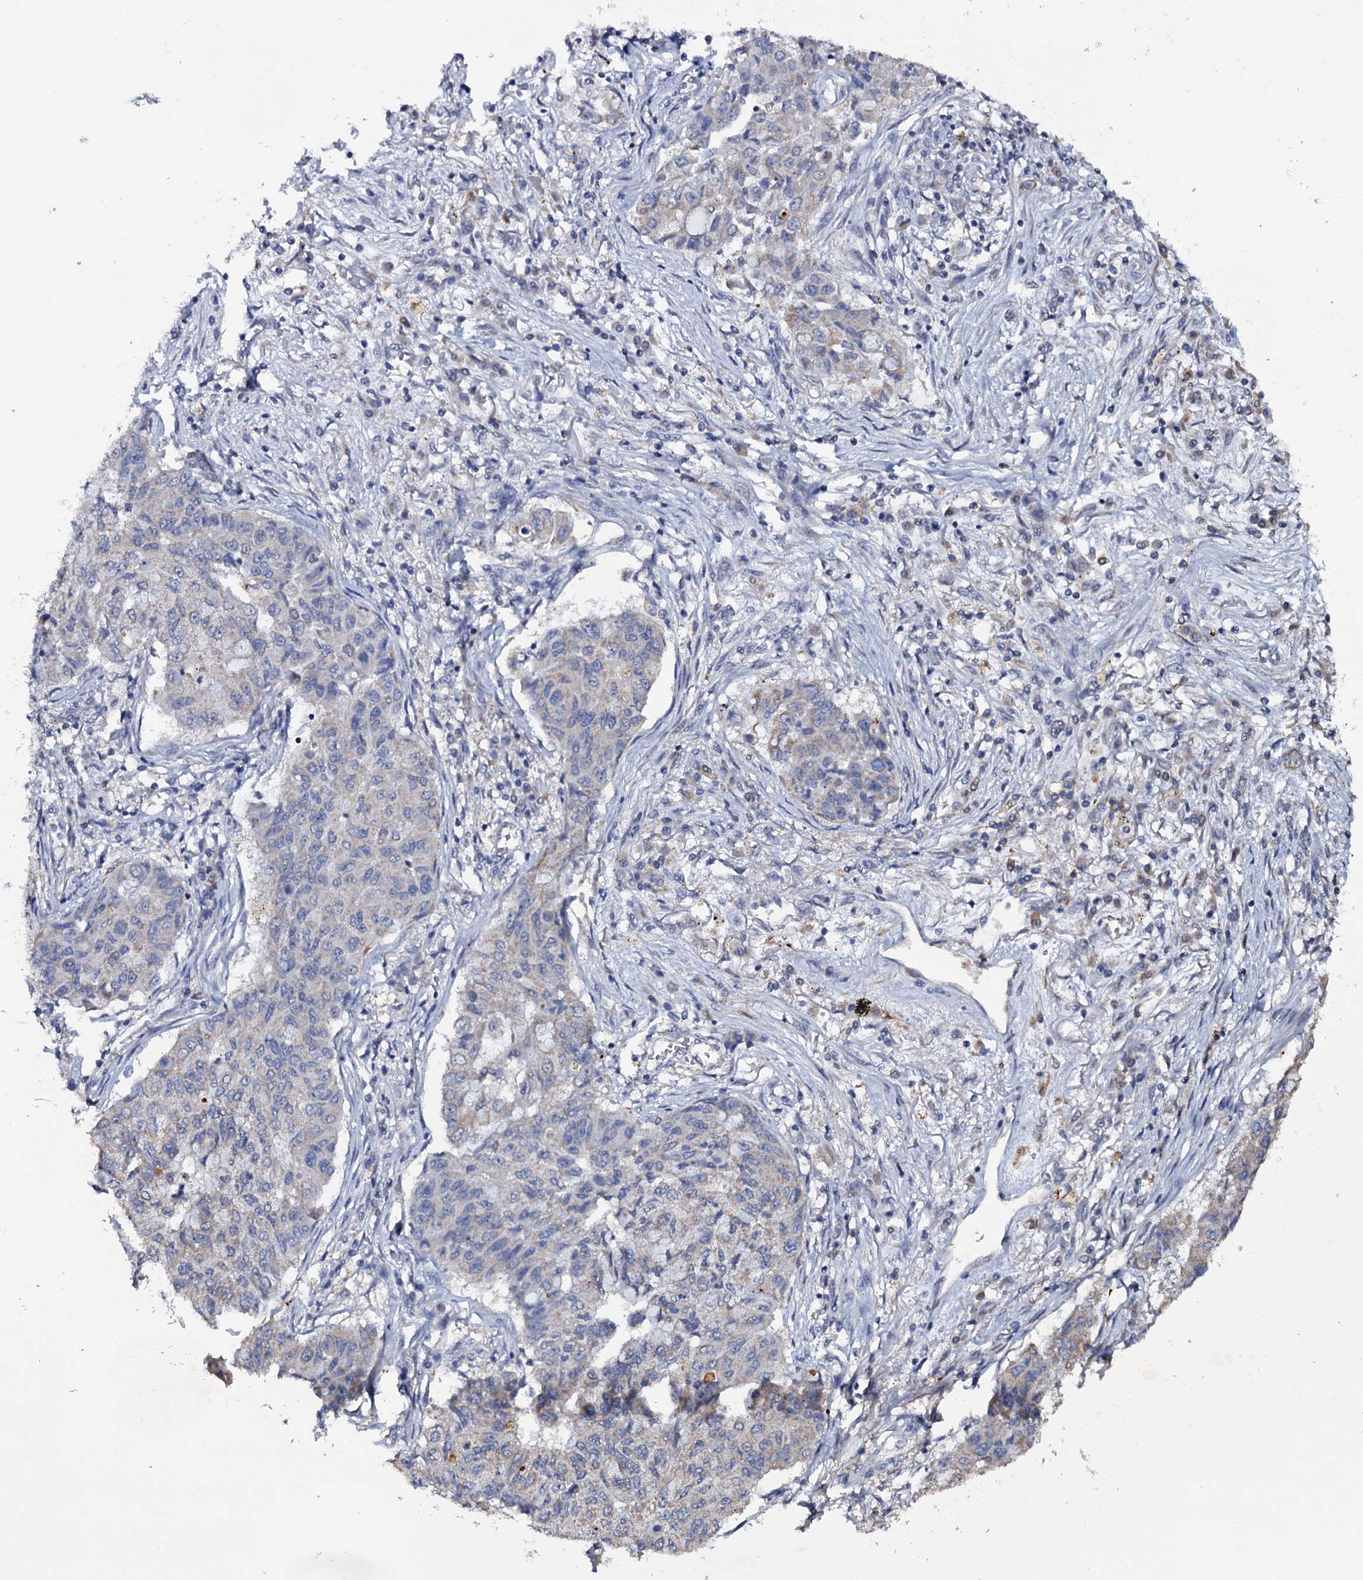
{"staining": {"intensity": "weak", "quantity": "<25%", "location": "cytoplasmic/membranous"}, "tissue": "lung cancer", "cell_type": "Tumor cells", "image_type": "cancer", "snomed": [{"axis": "morphology", "description": "Squamous cell carcinoma, NOS"}, {"axis": "topography", "description": "Lung"}], "caption": "This photomicrograph is of squamous cell carcinoma (lung) stained with immunohistochemistry (IHC) to label a protein in brown with the nuclei are counter-stained blue. There is no staining in tumor cells.", "gene": "CRYL1", "patient": {"sex": "male", "age": 74}}